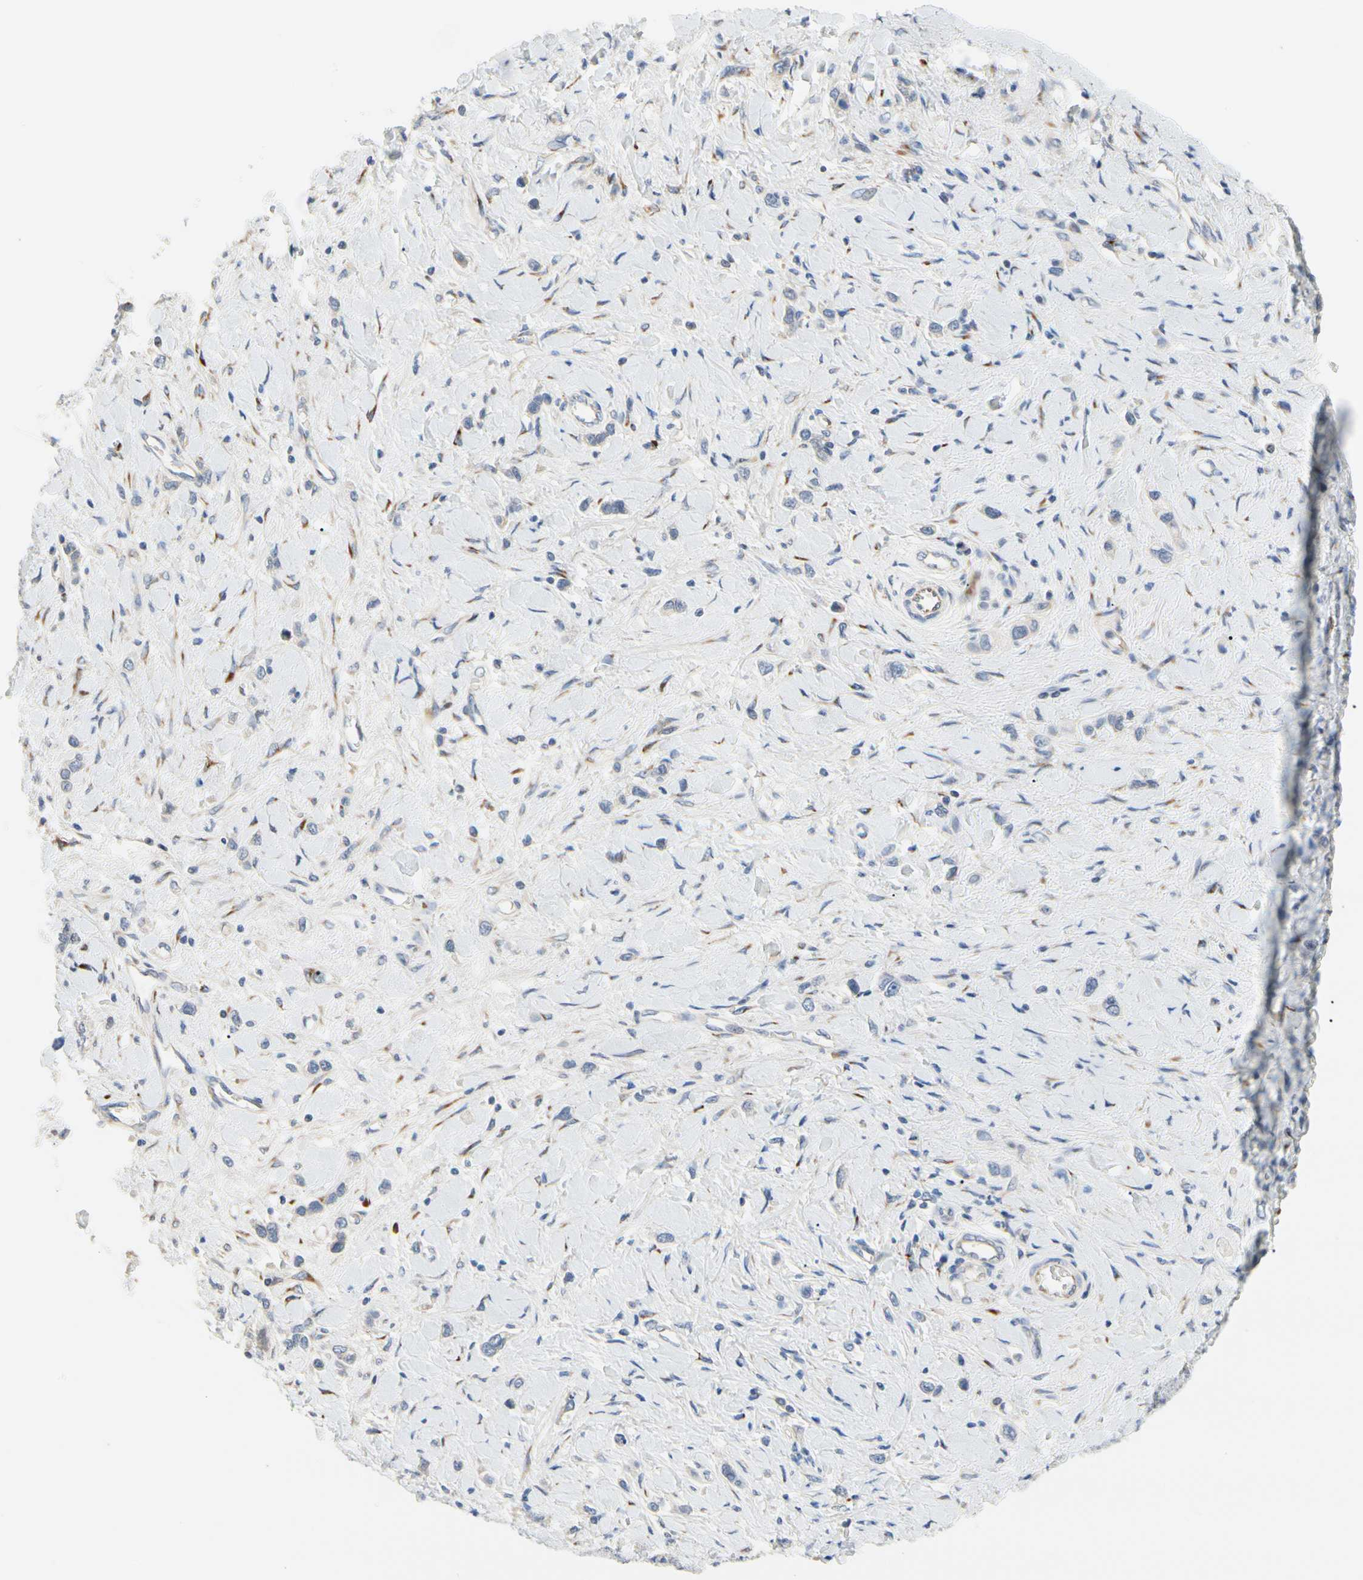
{"staining": {"intensity": "negative", "quantity": "none", "location": "none"}, "tissue": "stomach cancer", "cell_type": "Tumor cells", "image_type": "cancer", "snomed": [{"axis": "morphology", "description": "Normal tissue, NOS"}, {"axis": "morphology", "description": "Adenocarcinoma, NOS"}, {"axis": "topography", "description": "Stomach, upper"}, {"axis": "topography", "description": "Stomach"}], "caption": "Stomach cancer was stained to show a protein in brown. There is no significant positivity in tumor cells.", "gene": "ZNF236", "patient": {"sex": "female", "age": 65}}